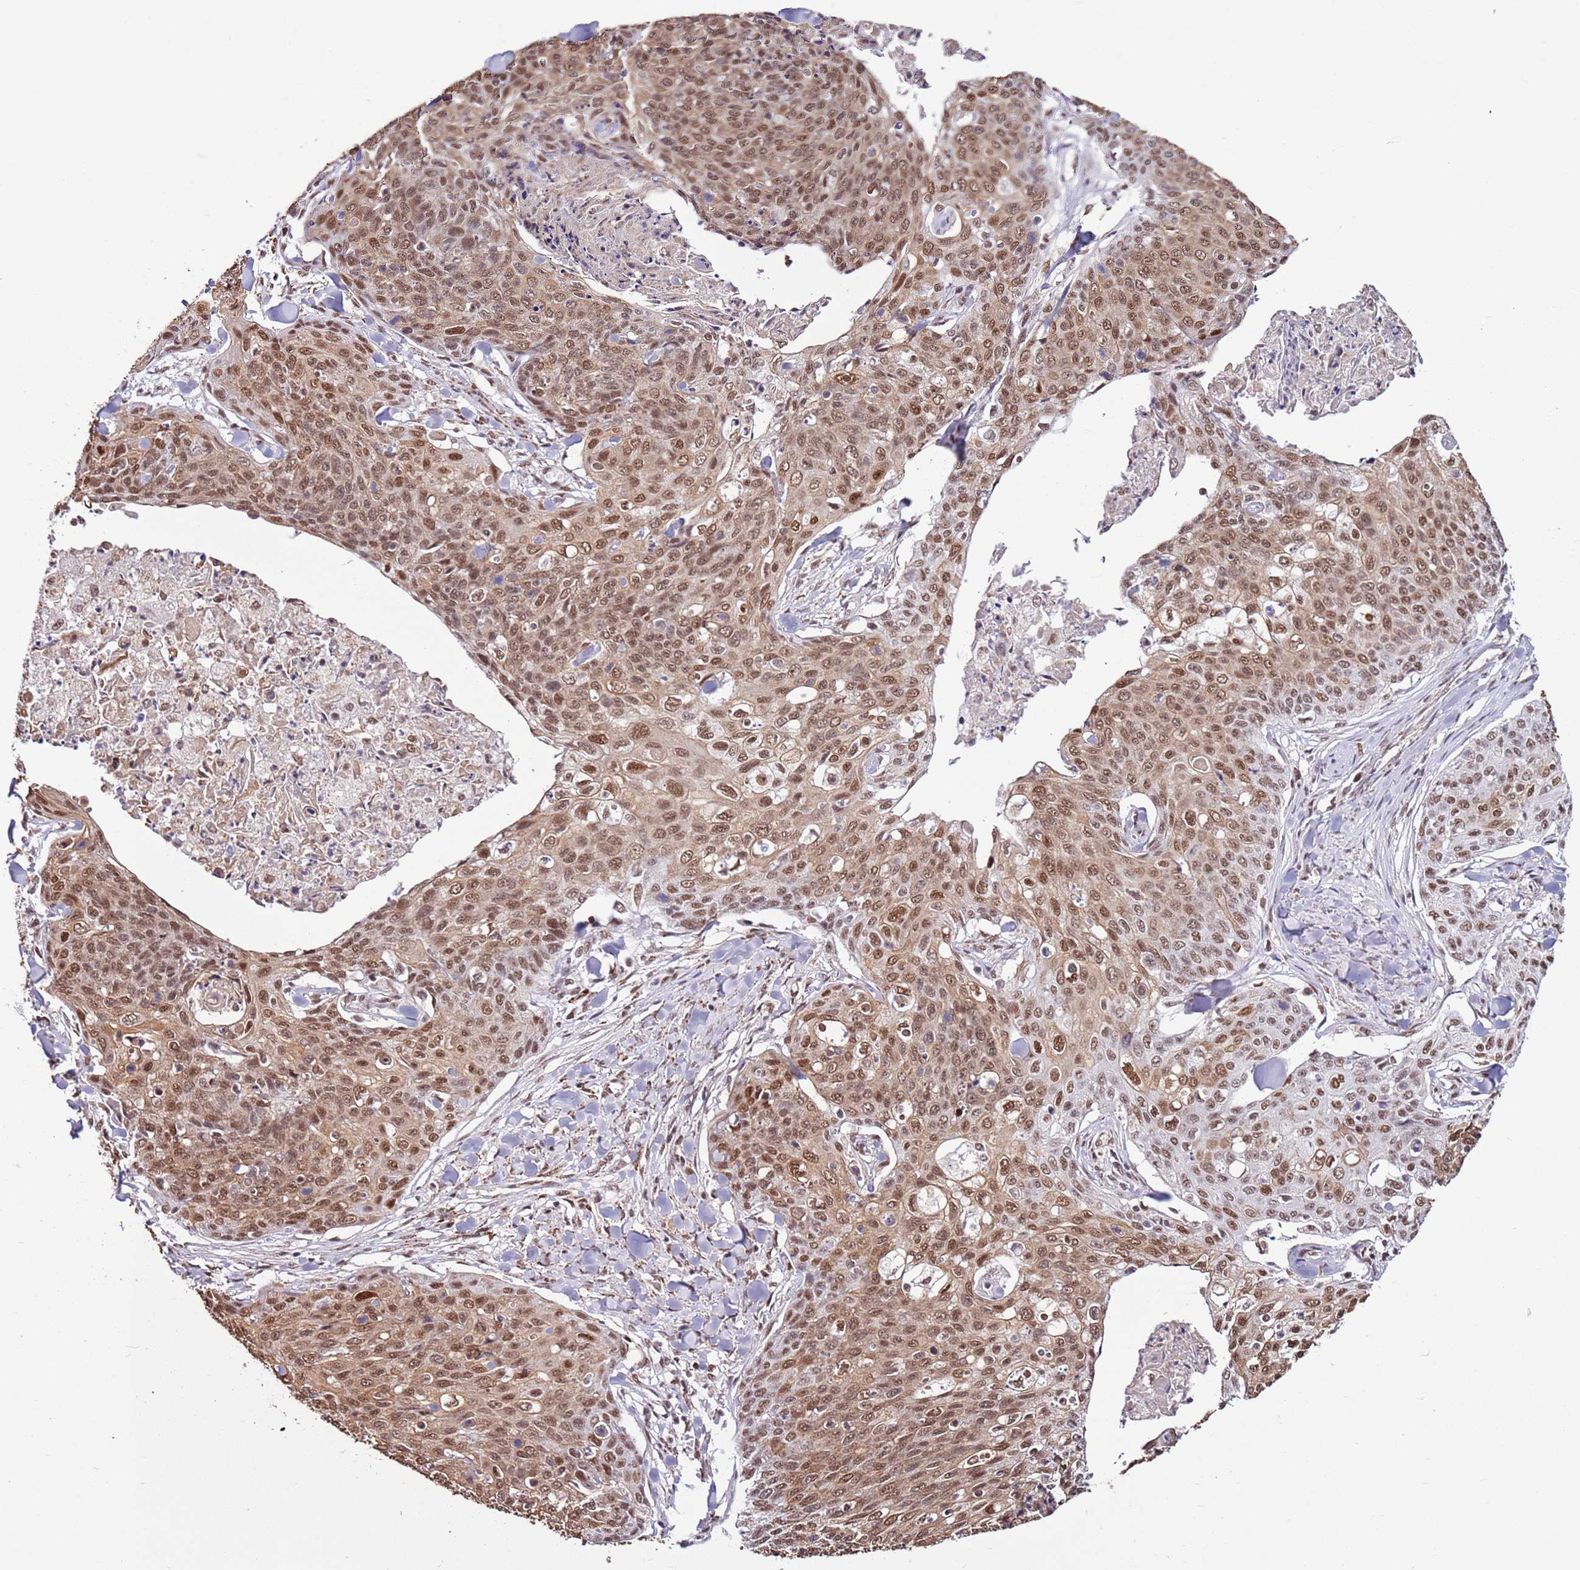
{"staining": {"intensity": "moderate", "quantity": ">75%", "location": "cytoplasmic/membranous,nuclear"}, "tissue": "skin cancer", "cell_type": "Tumor cells", "image_type": "cancer", "snomed": [{"axis": "morphology", "description": "Squamous cell carcinoma, NOS"}, {"axis": "topography", "description": "Skin"}, {"axis": "topography", "description": "Vulva"}], "caption": "An IHC micrograph of tumor tissue is shown. Protein staining in brown labels moderate cytoplasmic/membranous and nuclear positivity in skin squamous cell carcinoma within tumor cells.", "gene": "AKAP8L", "patient": {"sex": "female", "age": 85}}